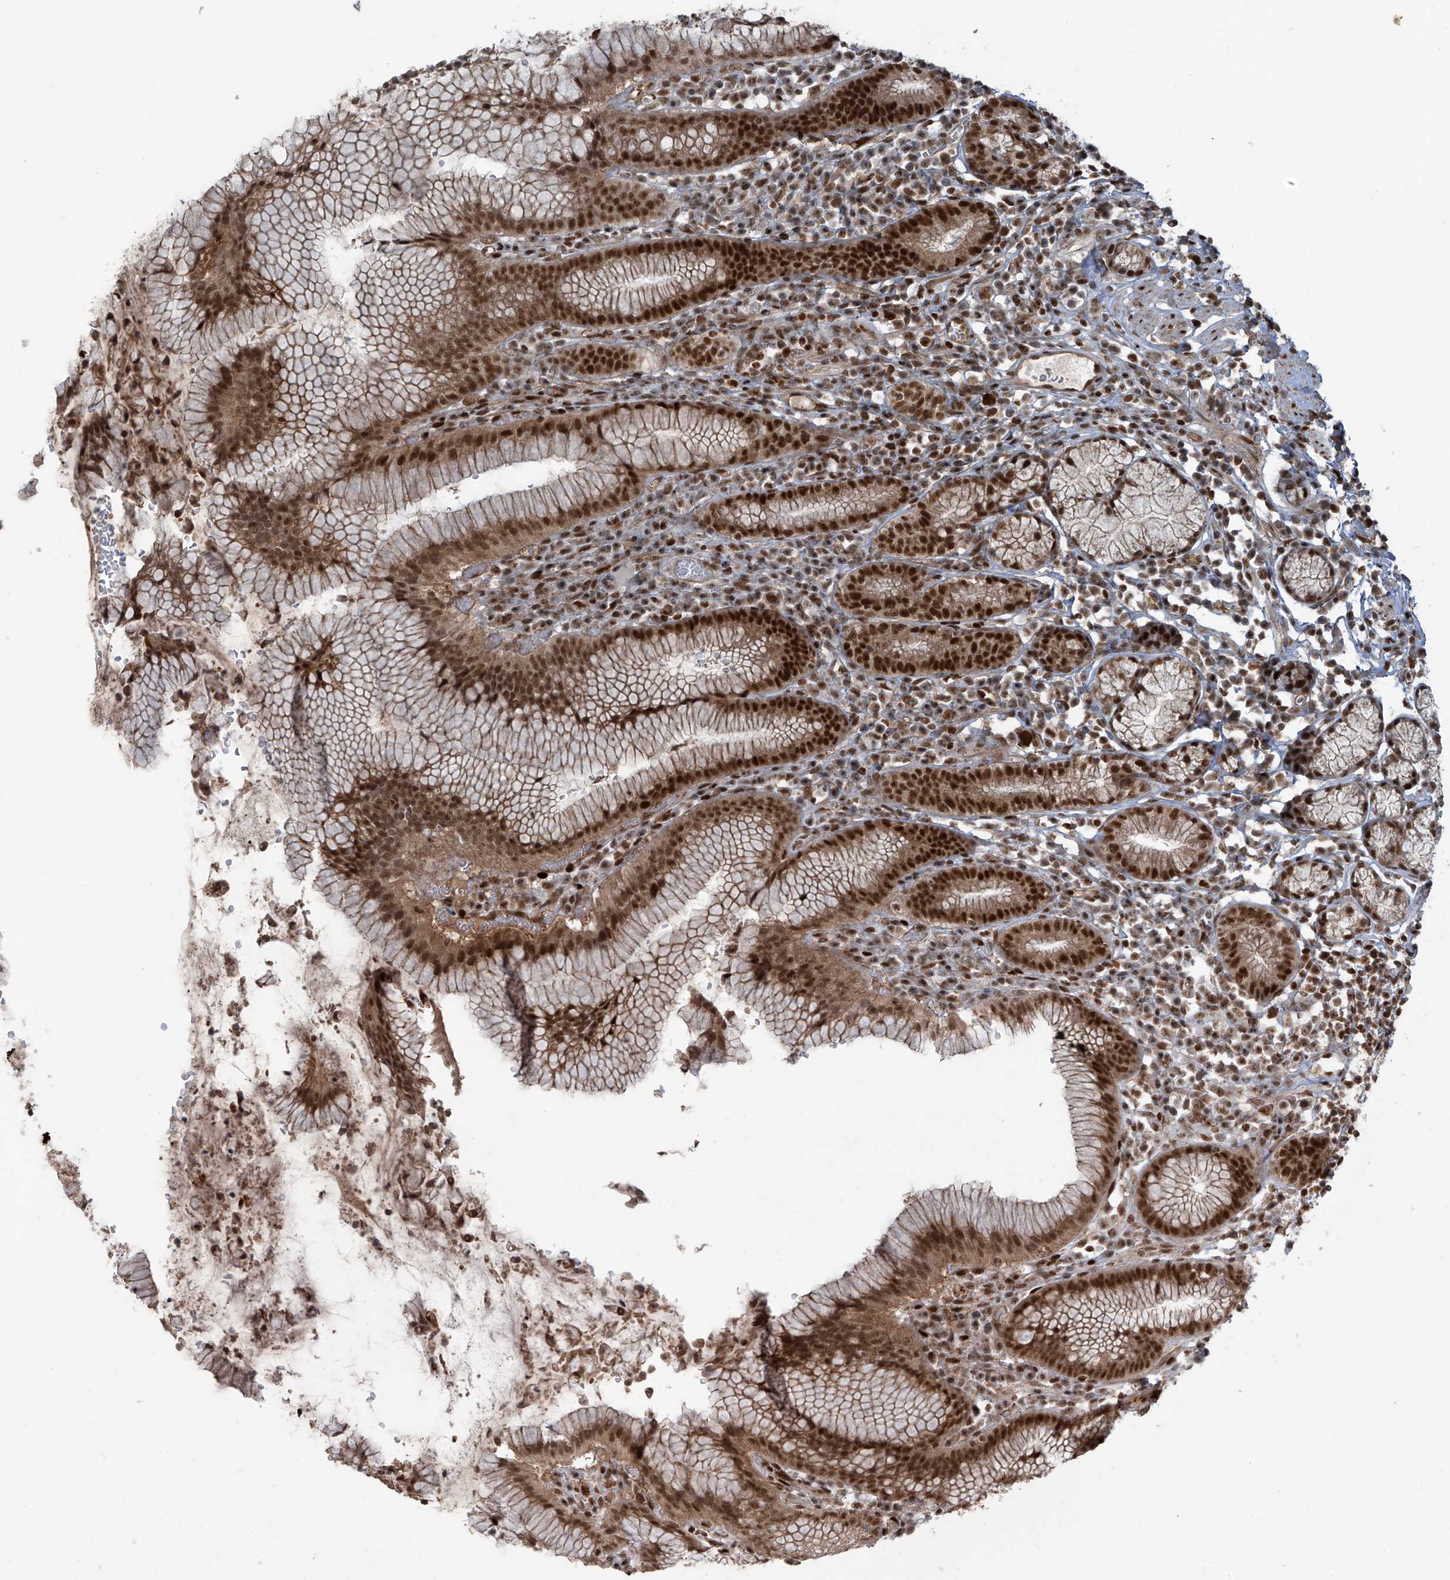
{"staining": {"intensity": "strong", "quantity": ">75%", "location": "cytoplasmic/membranous,nuclear"}, "tissue": "stomach", "cell_type": "Glandular cells", "image_type": "normal", "snomed": [{"axis": "morphology", "description": "Normal tissue, NOS"}, {"axis": "topography", "description": "Stomach"}], "caption": "Stomach stained for a protein (brown) shows strong cytoplasmic/membranous,nuclear positive expression in approximately >75% of glandular cells.", "gene": "ARHGEF3", "patient": {"sex": "male", "age": 55}}